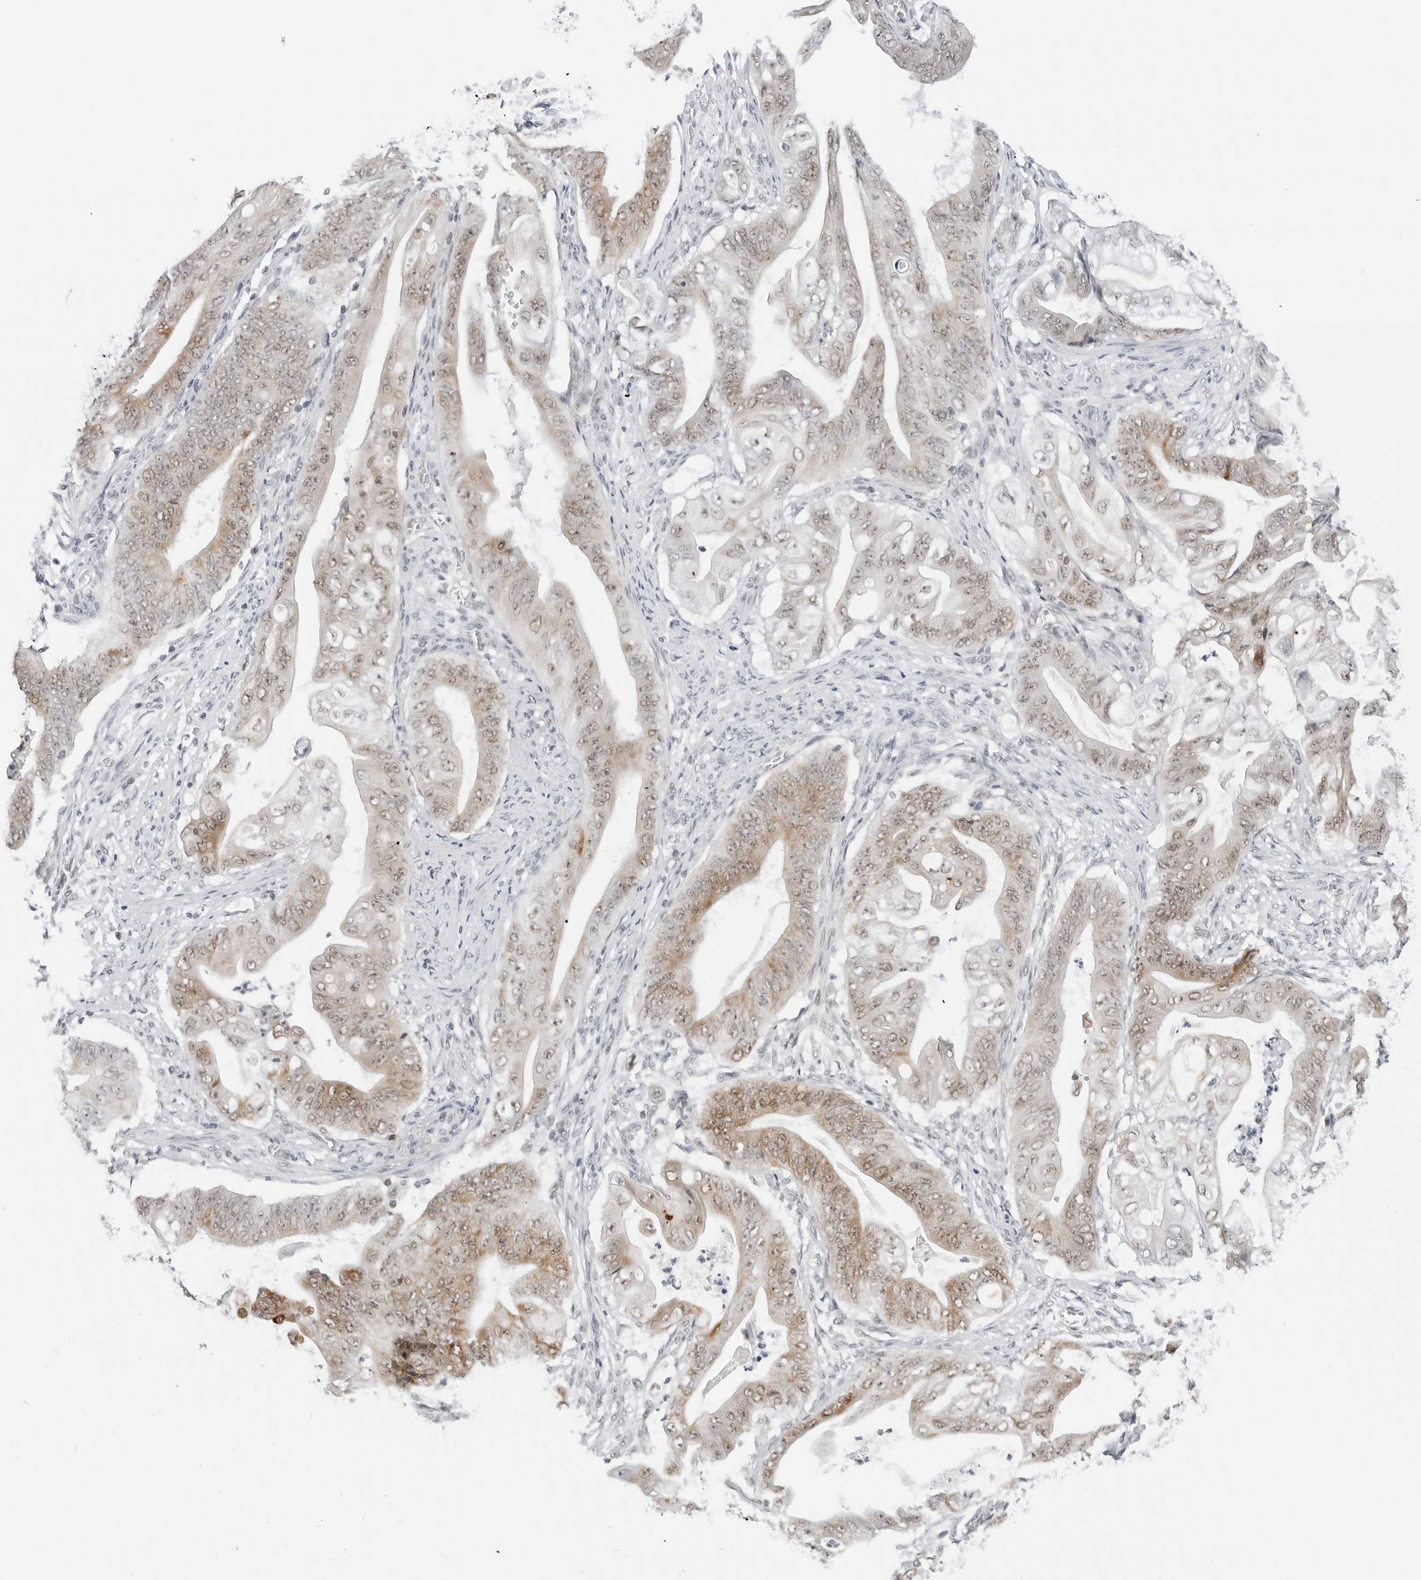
{"staining": {"intensity": "moderate", "quantity": ">75%", "location": "cytoplasmic/membranous,nuclear"}, "tissue": "stomach cancer", "cell_type": "Tumor cells", "image_type": "cancer", "snomed": [{"axis": "morphology", "description": "Adenocarcinoma, NOS"}, {"axis": "topography", "description": "Stomach"}], "caption": "Human stomach cancer stained with a protein marker exhibits moderate staining in tumor cells.", "gene": "FOXK2", "patient": {"sex": "female", "age": 73}}